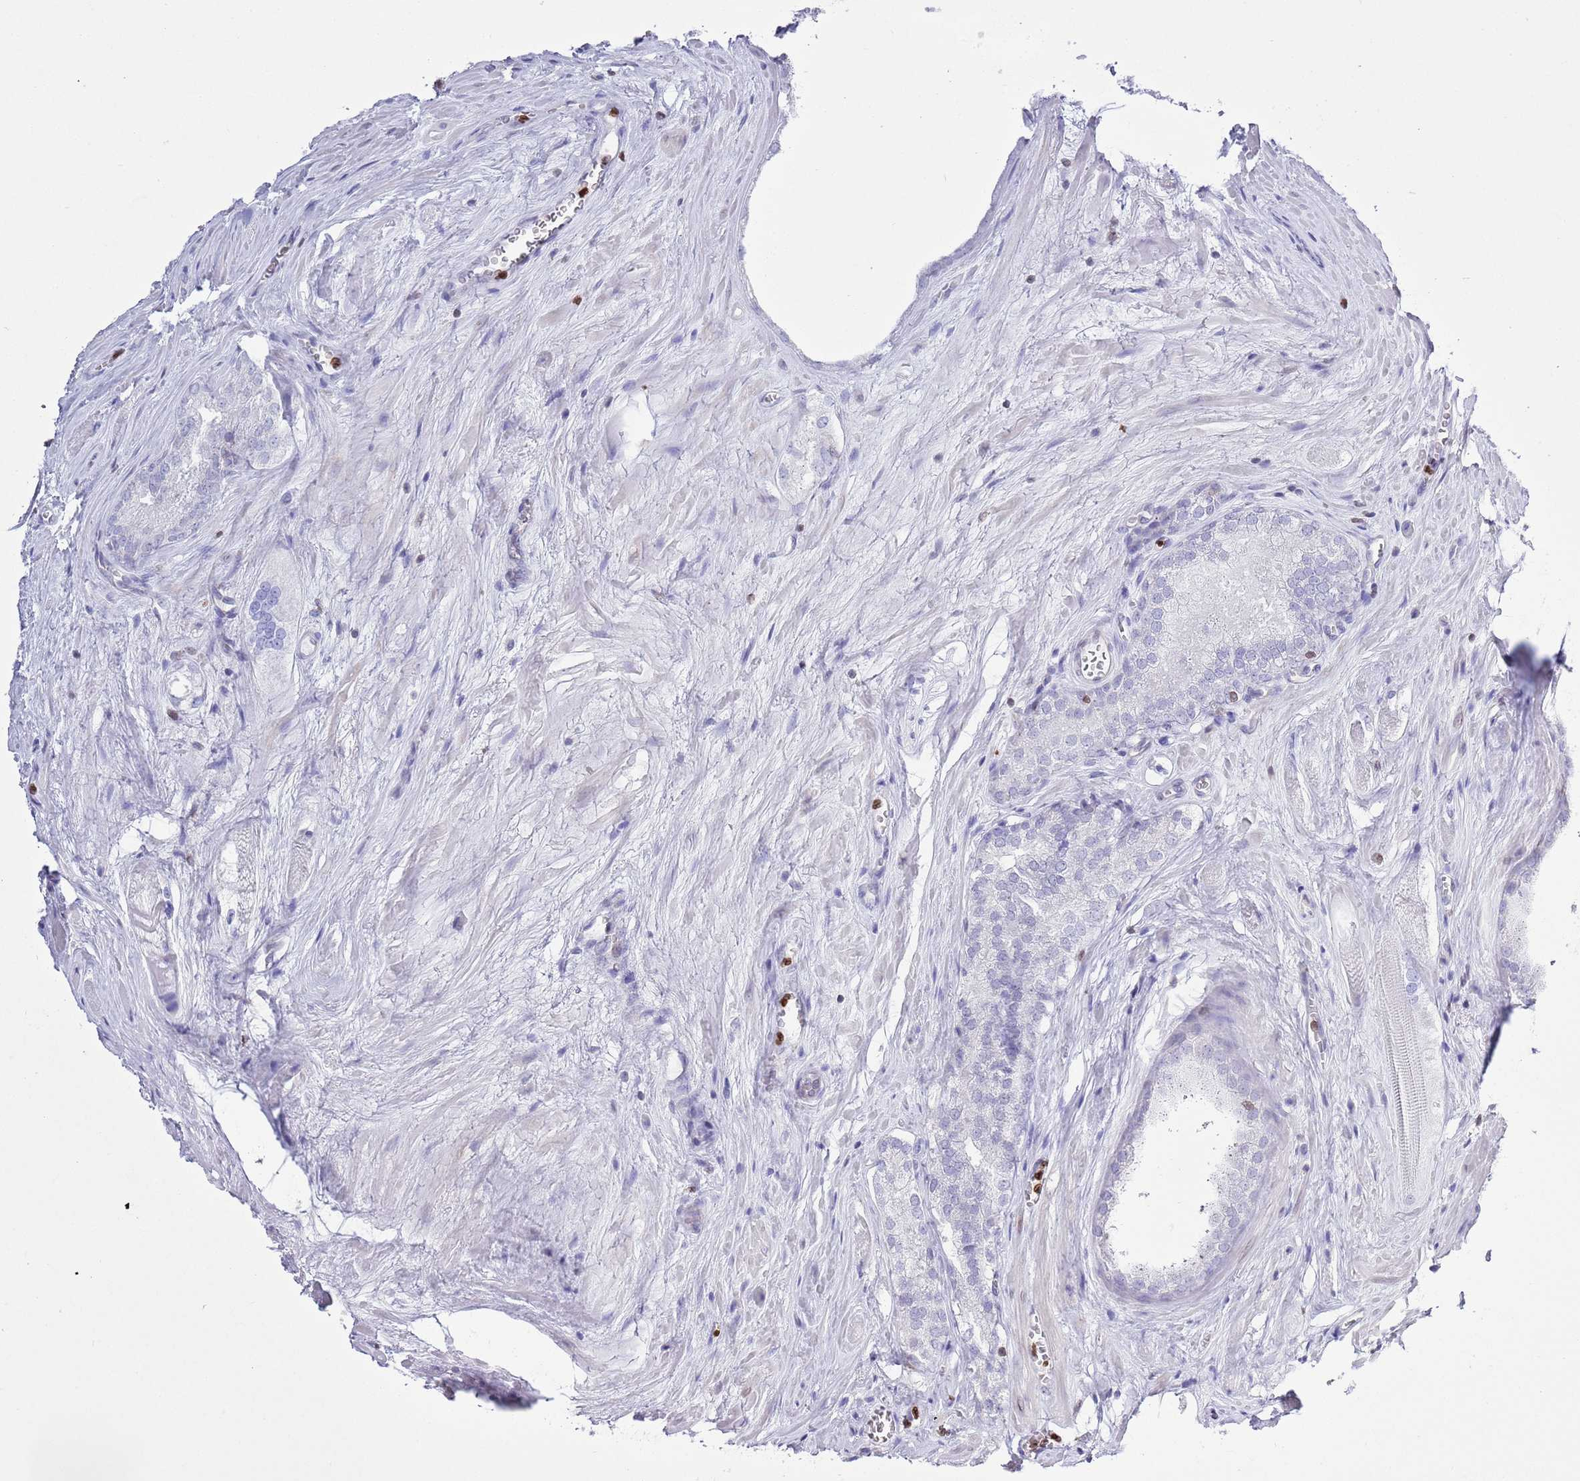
{"staining": {"intensity": "negative", "quantity": "none", "location": "none"}, "tissue": "prostate cancer", "cell_type": "Tumor cells", "image_type": "cancer", "snomed": [{"axis": "morphology", "description": "Adenocarcinoma, Low grade"}, {"axis": "topography", "description": "Prostate"}], "caption": "Adenocarcinoma (low-grade) (prostate) was stained to show a protein in brown. There is no significant positivity in tumor cells.", "gene": "LBR", "patient": {"sex": "male", "age": 68}}